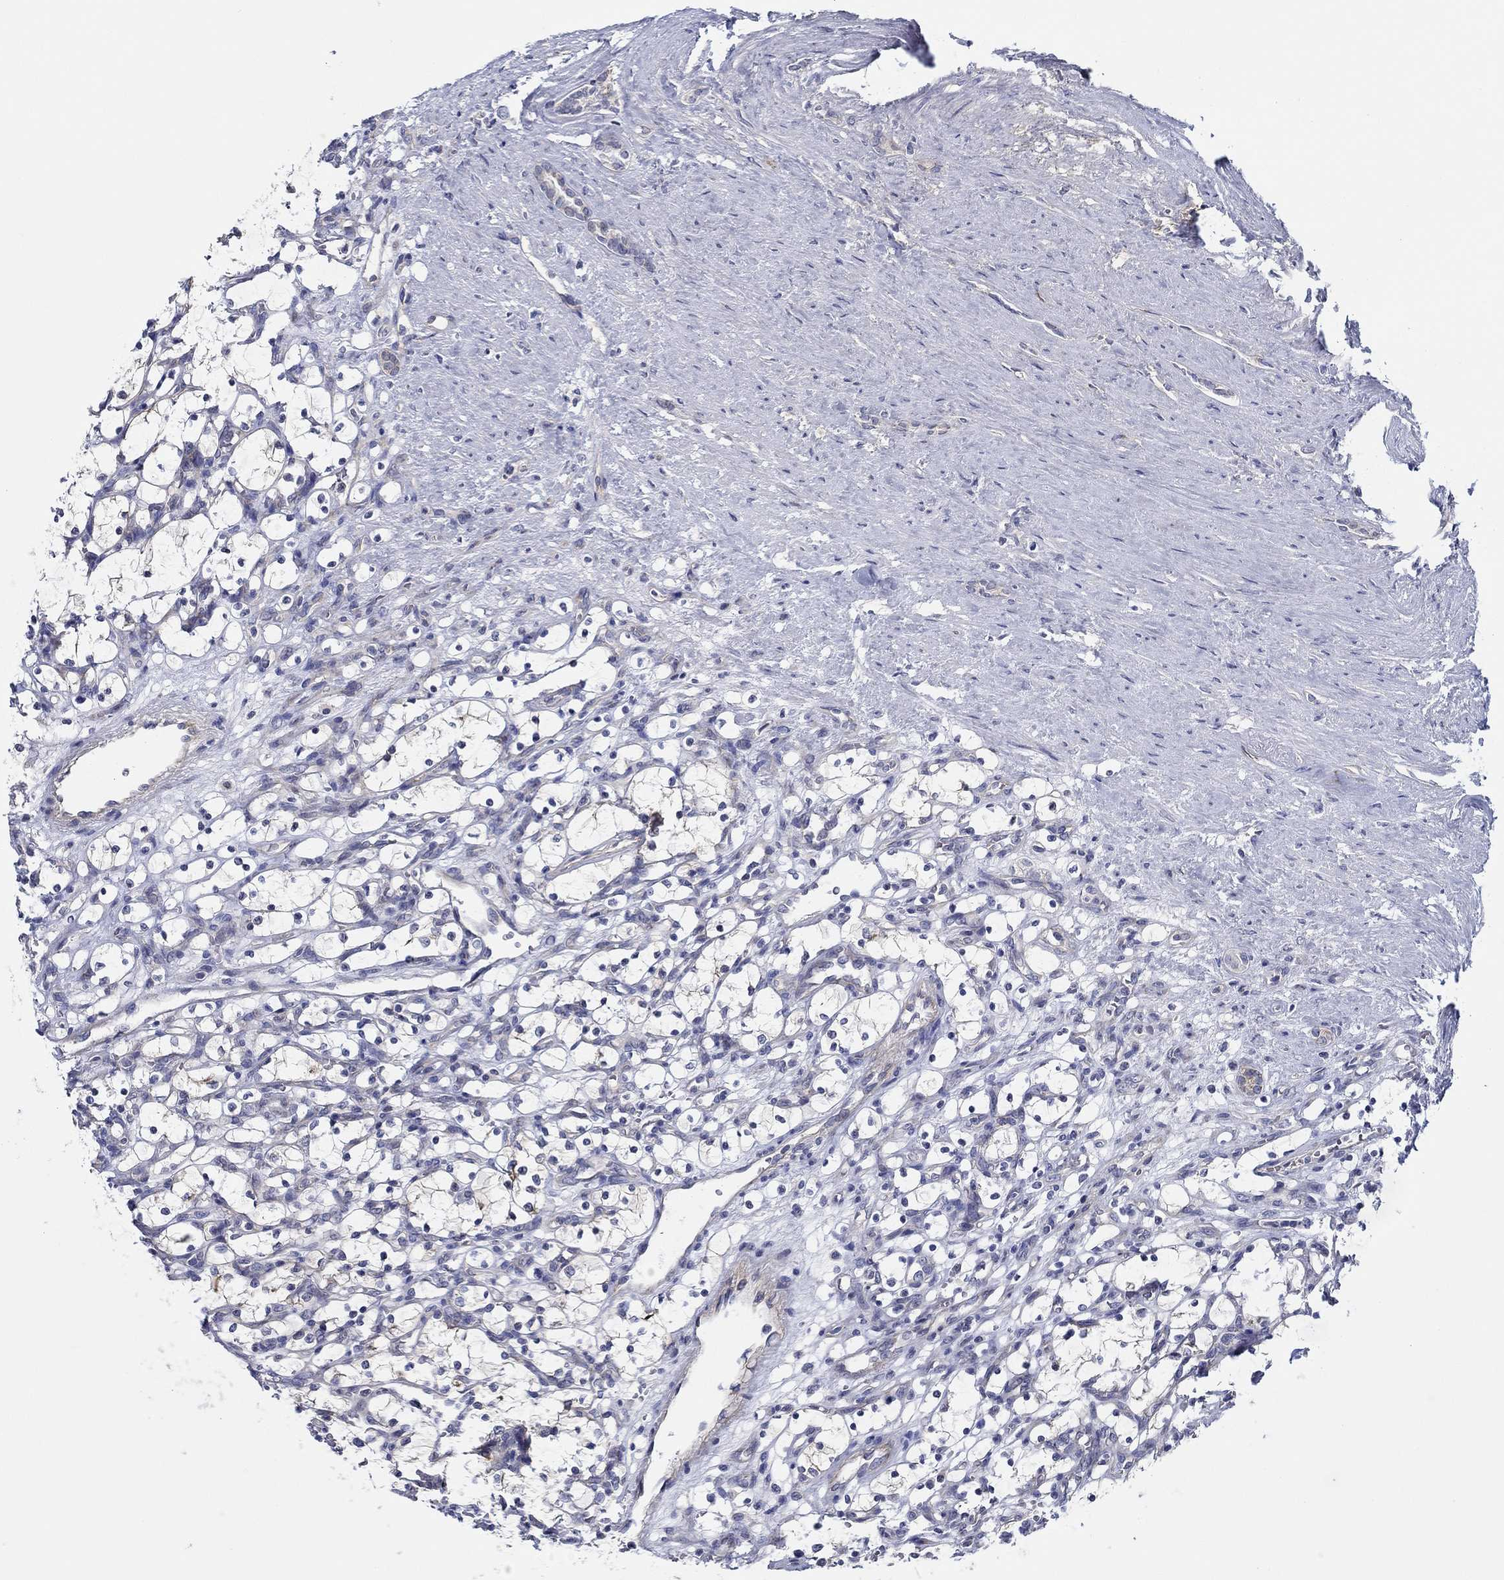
{"staining": {"intensity": "negative", "quantity": "none", "location": "none"}, "tissue": "renal cancer", "cell_type": "Tumor cells", "image_type": "cancer", "snomed": [{"axis": "morphology", "description": "Adenocarcinoma, NOS"}, {"axis": "topography", "description": "Kidney"}], "caption": "A high-resolution image shows IHC staining of adenocarcinoma (renal), which reveals no significant expression in tumor cells.", "gene": "CFAP61", "patient": {"sex": "female", "age": 69}}